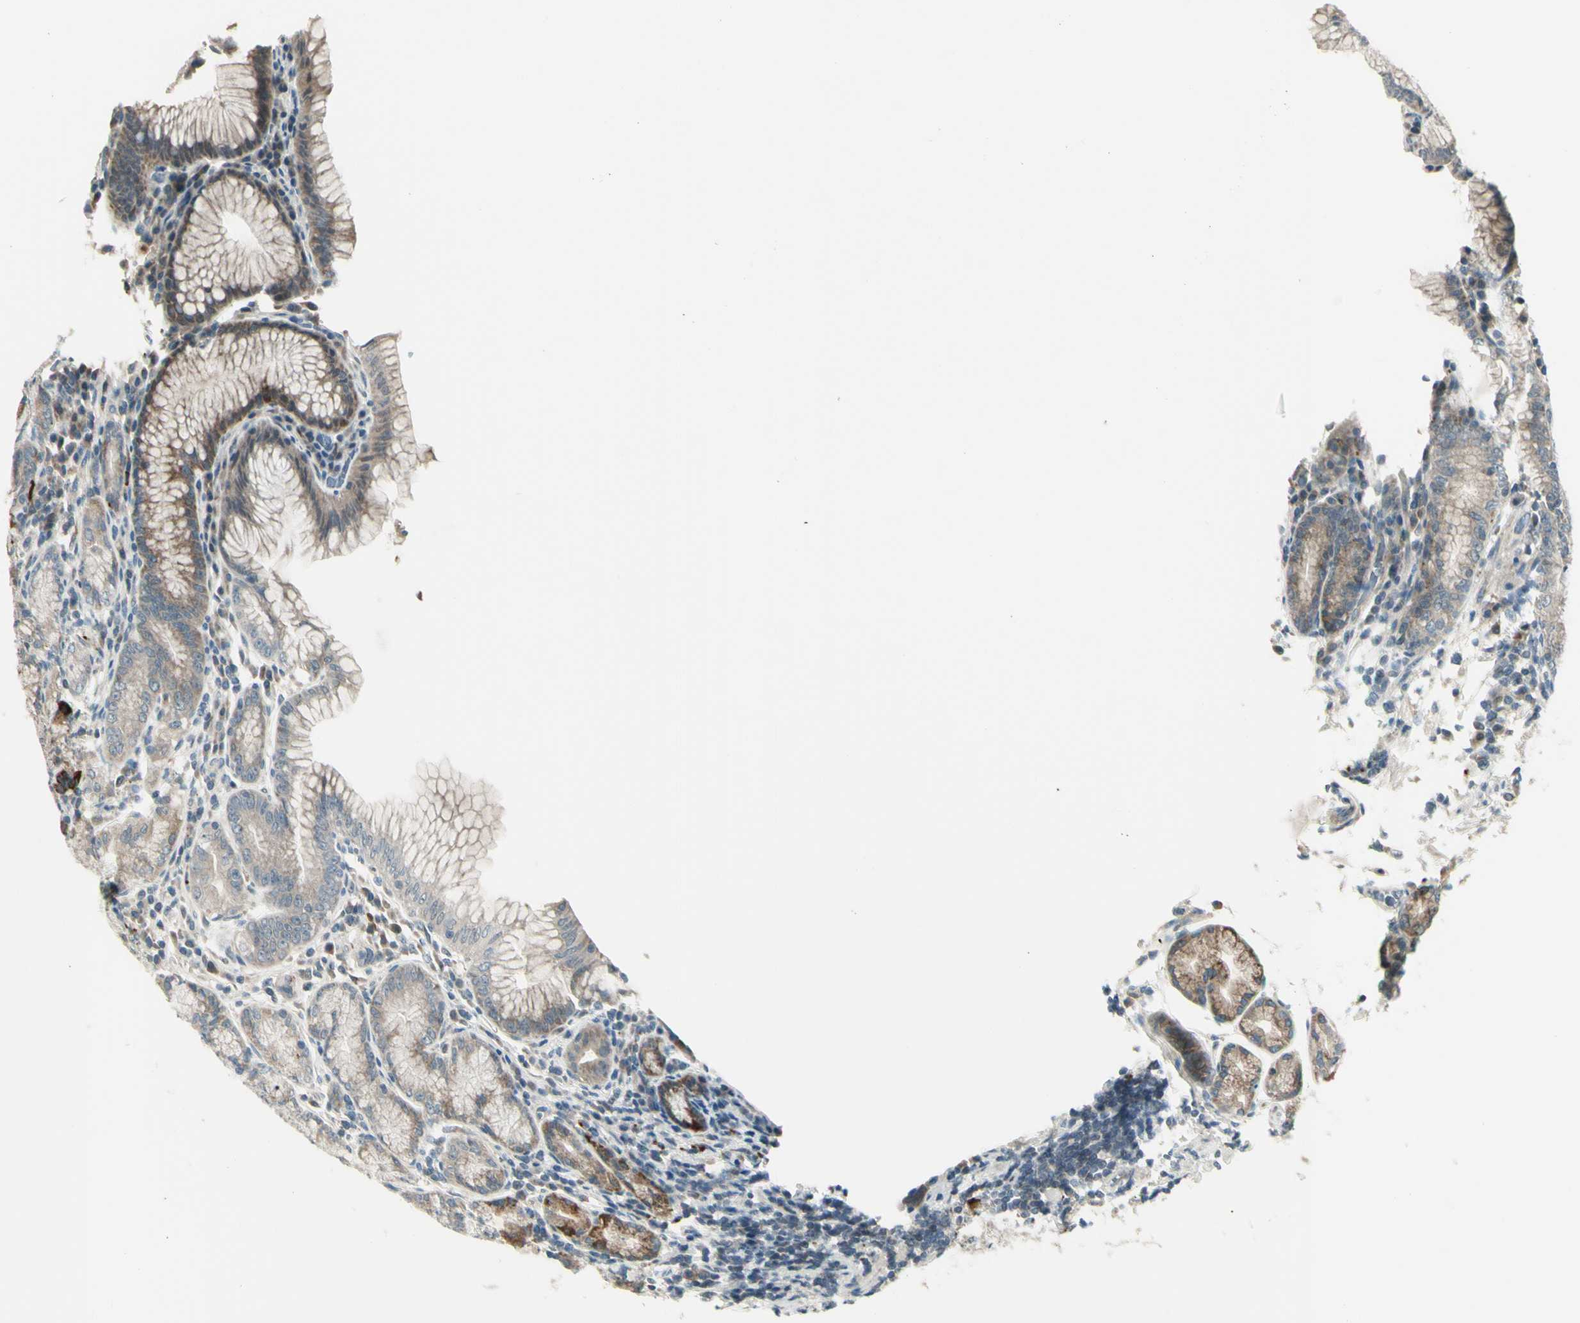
{"staining": {"intensity": "moderate", "quantity": "25%-75%", "location": "cytoplasmic/membranous"}, "tissue": "stomach", "cell_type": "Glandular cells", "image_type": "normal", "snomed": [{"axis": "morphology", "description": "Normal tissue, NOS"}, {"axis": "topography", "description": "Stomach, lower"}], "caption": "Moderate cytoplasmic/membranous positivity is seen in approximately 25%-75% of glandular cells in normal stomach.", "gene": "OSTM1", "patient": {"sex": "female", "age": 76}}